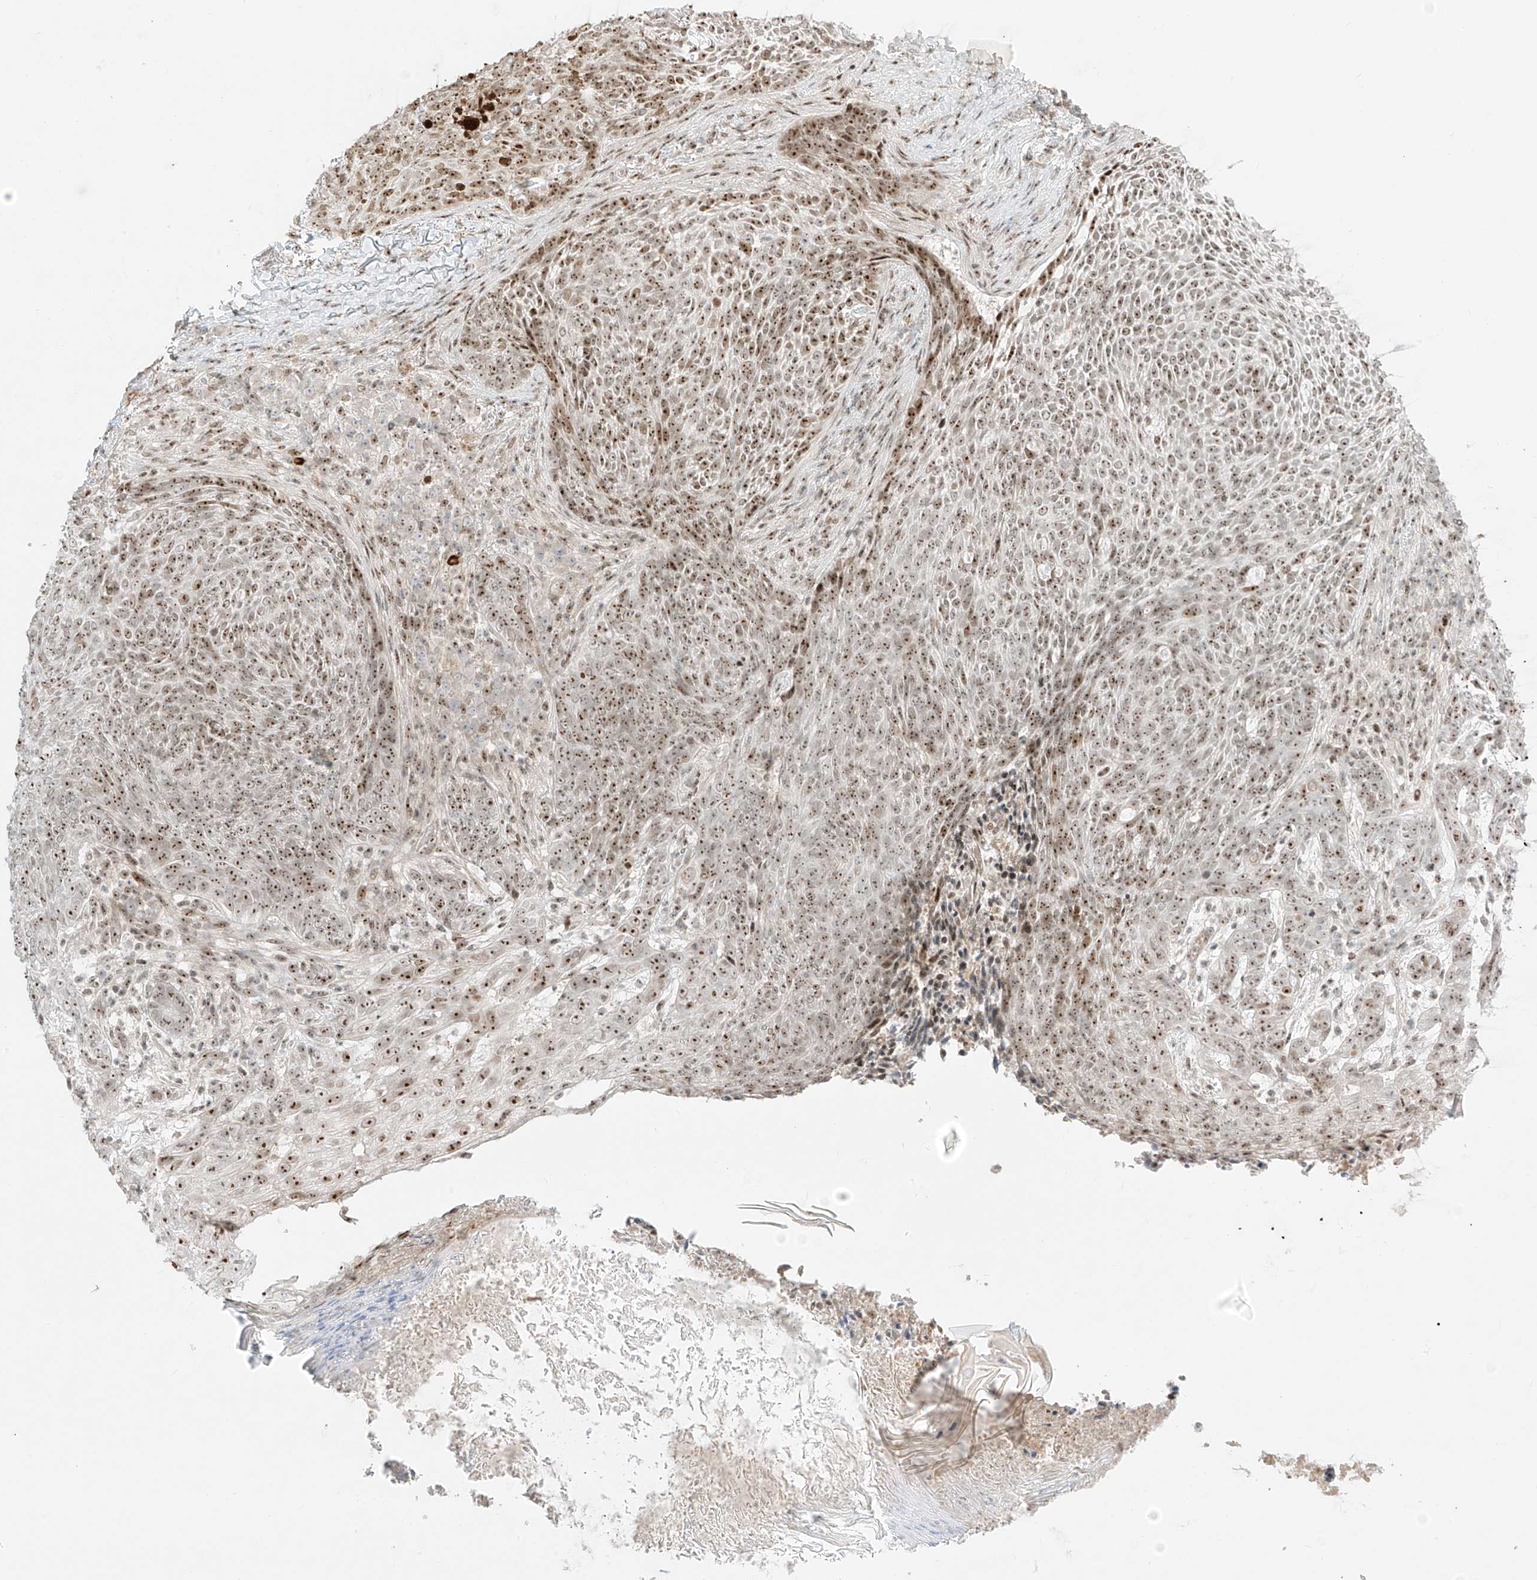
{"staining": {"intensity": "moderate", "quantity": ">75%", "location": "nuclear"}, "tissue": "skin cancer", "cell_type": "Tumor cells", "image_type": "cancer", "snomed": [{"axis": "morphology", "description": "Basal cell carcinoma"}, {"axis": "topography", "description": "Skin"}], "caption": "Moderate nuclear positivity is appreciated in about >75% of tumor cells in skin cancer. (brown staining indicates protein expression, while blue staining denotes nuclei).", "gene": "ZNF512", "patient": {"sex": "male", "age": 85}}